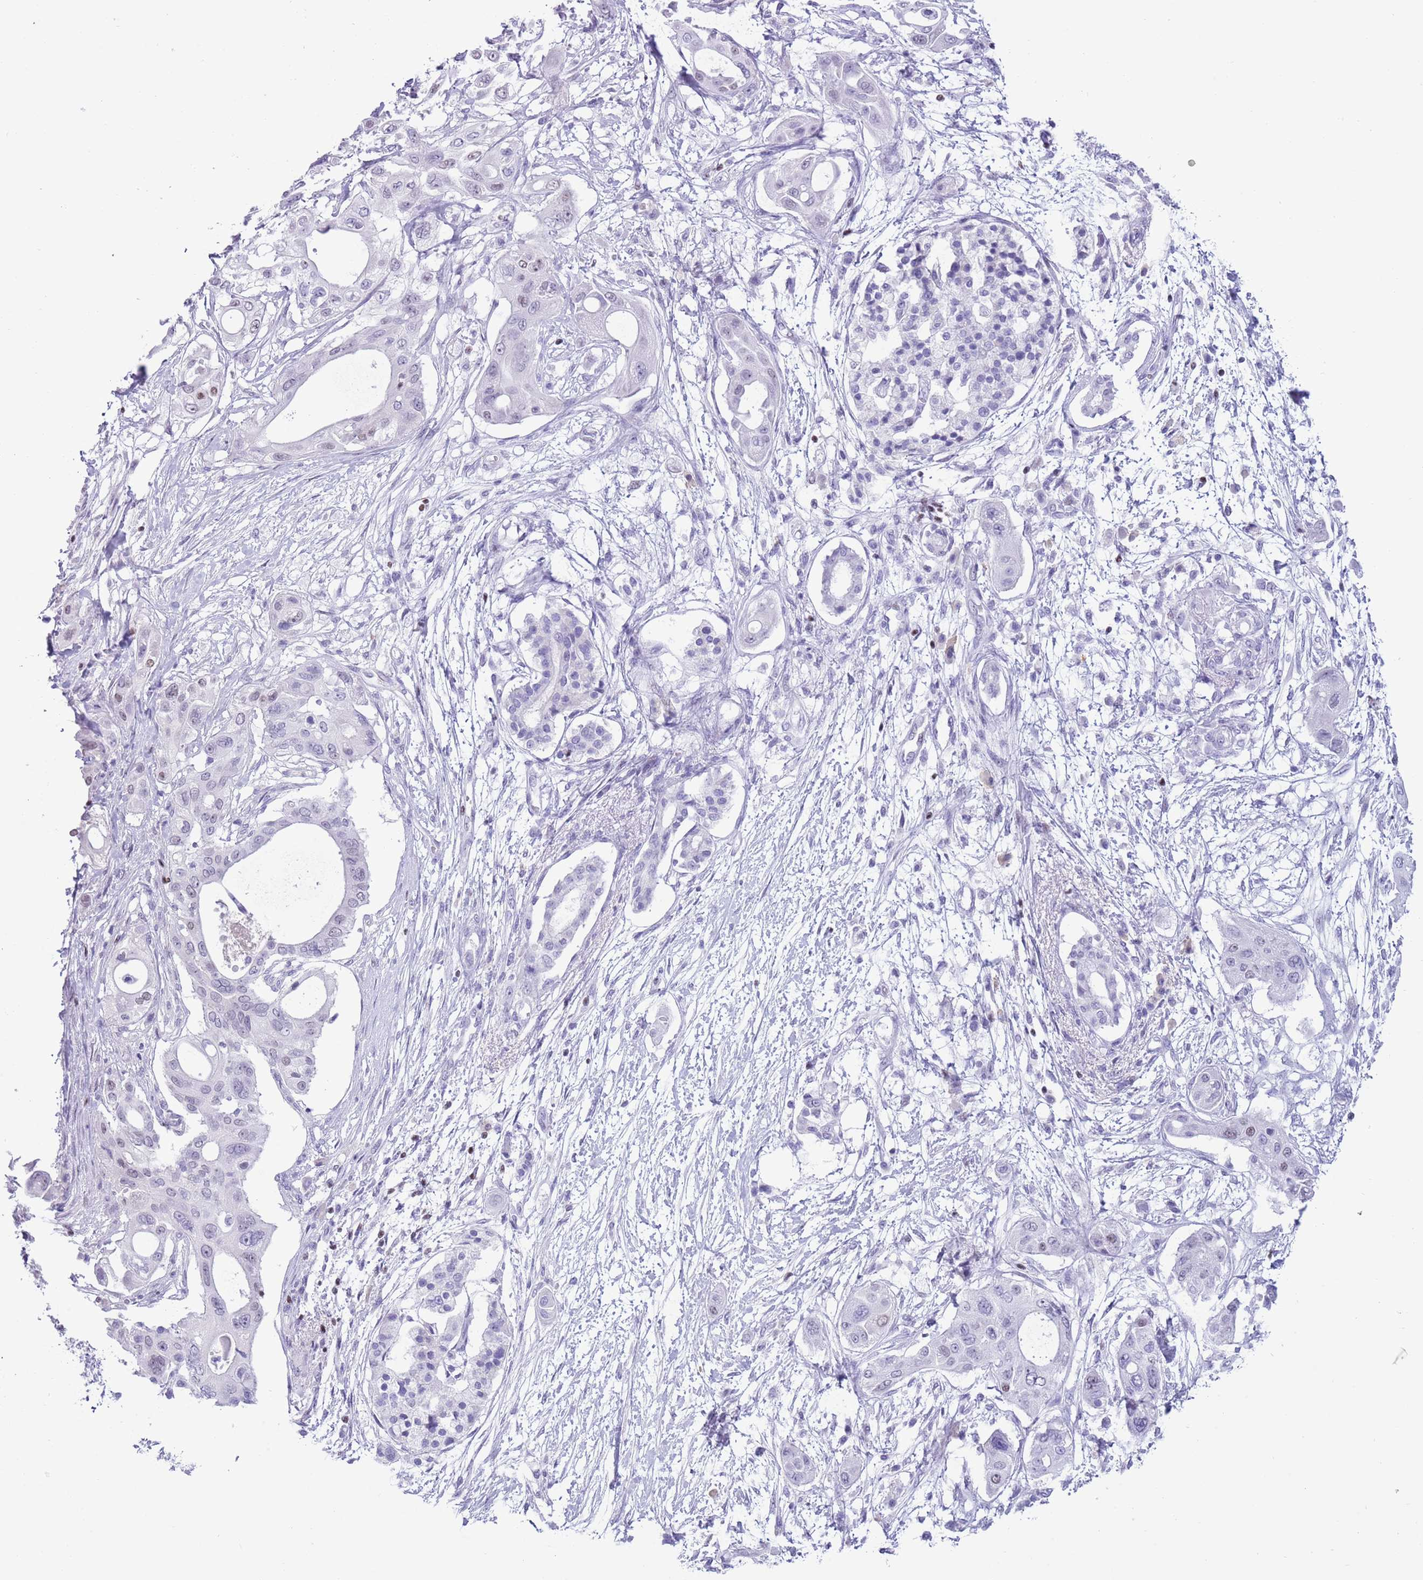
{"staining": {"intensity": "weak", "quantity": "<25%", "location": "nuclear"}, "tissue": "pancreatic cancer", "cell_type": "Tumor cells", "image_type": "cancer", "snomed": [{"axis": "morphology", "description": "Adenocarcinoma, NOS"}, {"axis": "topography", "description": "Pancreas"}], "caption": "The micrograph displays no significant positivity in tumor cells of pancreatic adenocarcinoma. (Brightfield microscopy of DAB (3,3'-diaminobenzidine) immunohistochemistry (IHC) at high magnification).", "gene": "BCL11B", "patient": {"sex": "male", "age": 68}}